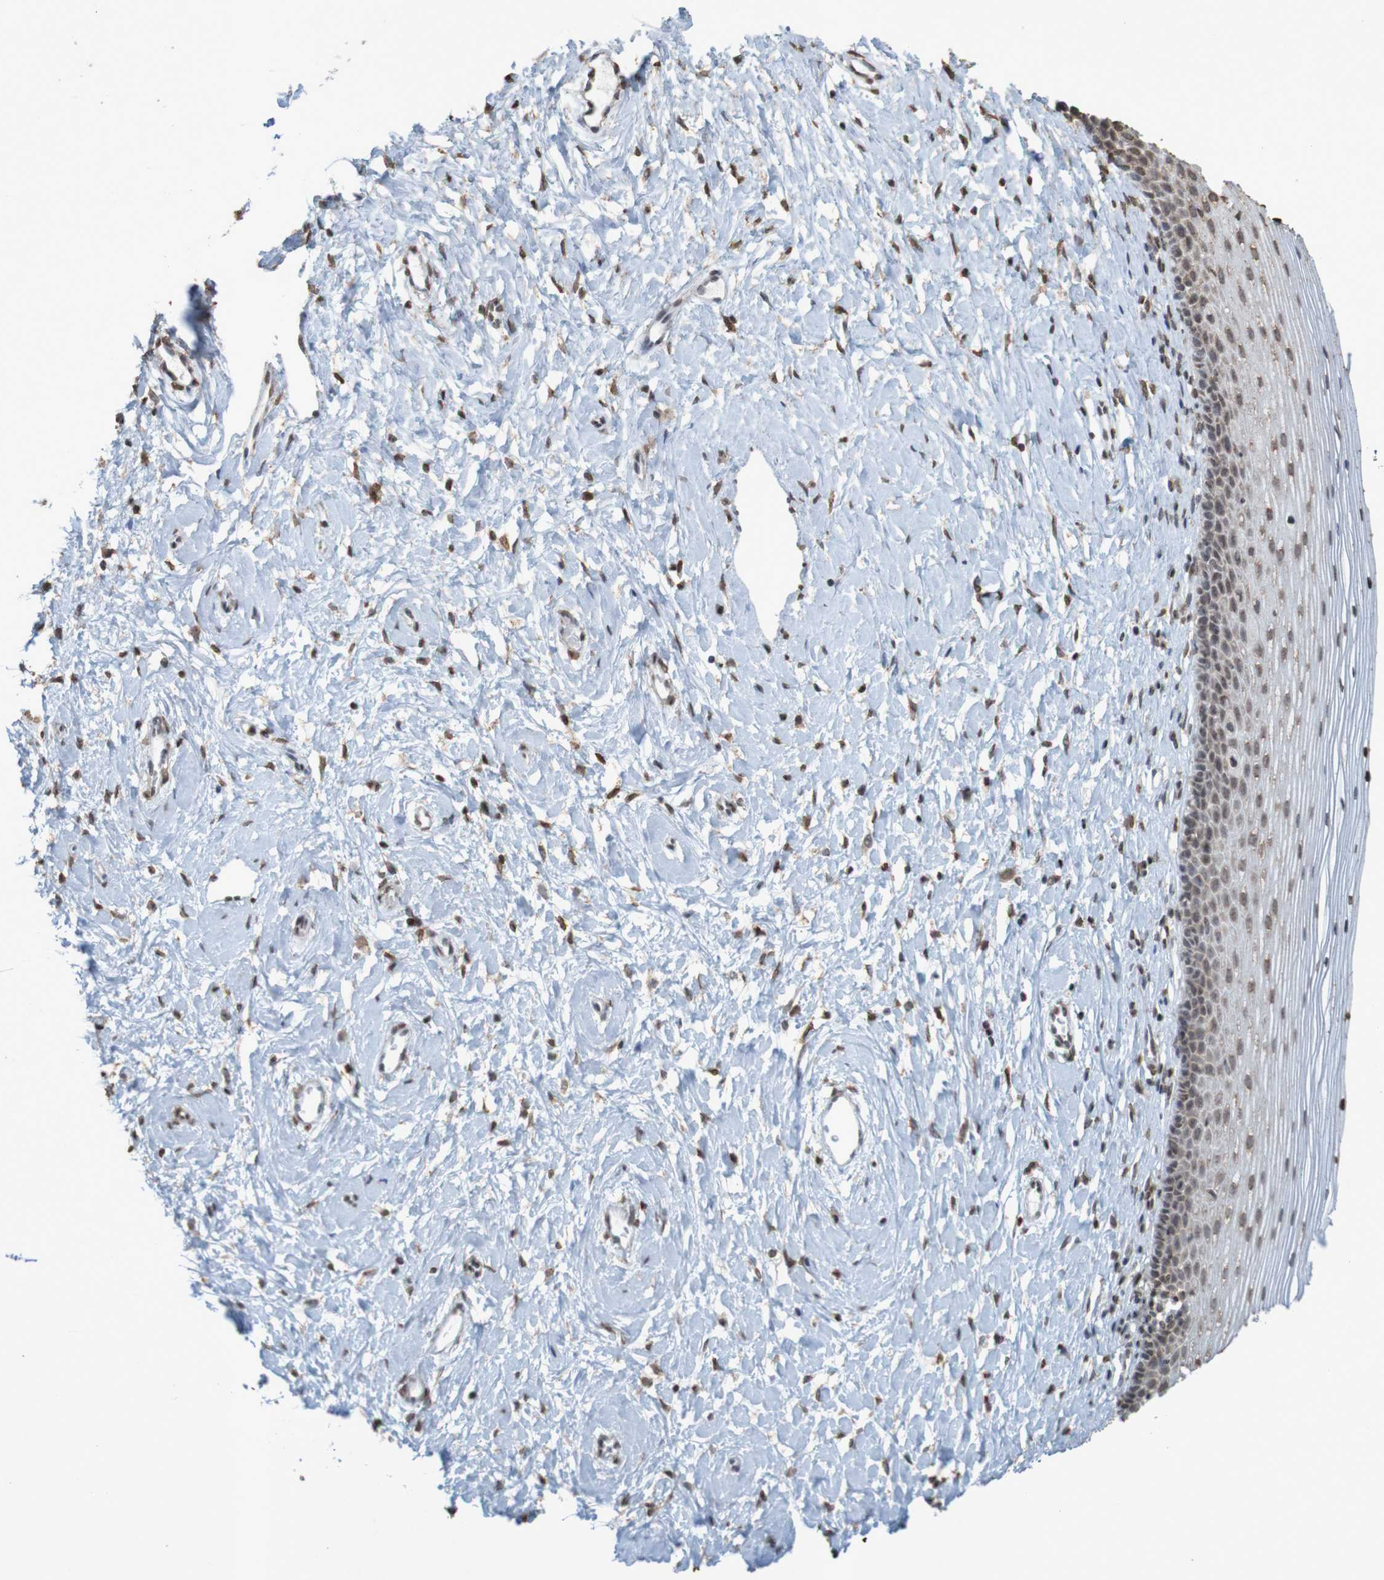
{"staining": {"intensity": "moderate", "quantity": "25%-75%", "location": "nuclear"}, "tissue": "cervix", "cell_type": "Glandular cells", "image_type": "normal", "snomed": [{"axis": "morphology", "description": "Normal tissue, NOS"}, {"axis": "topography", "description": "Cervix"}], "caption": "High-magnification brightfield microscopy of unremarkable cervix stained with DAB (brown) and counterstained with hematoxylin (blue). glandular cells exhibit moderate nuclear staining is seen in approximately25%-75% of cells.", "gene": "GFI1", "patient": {"sex": "female", "age": 39}}